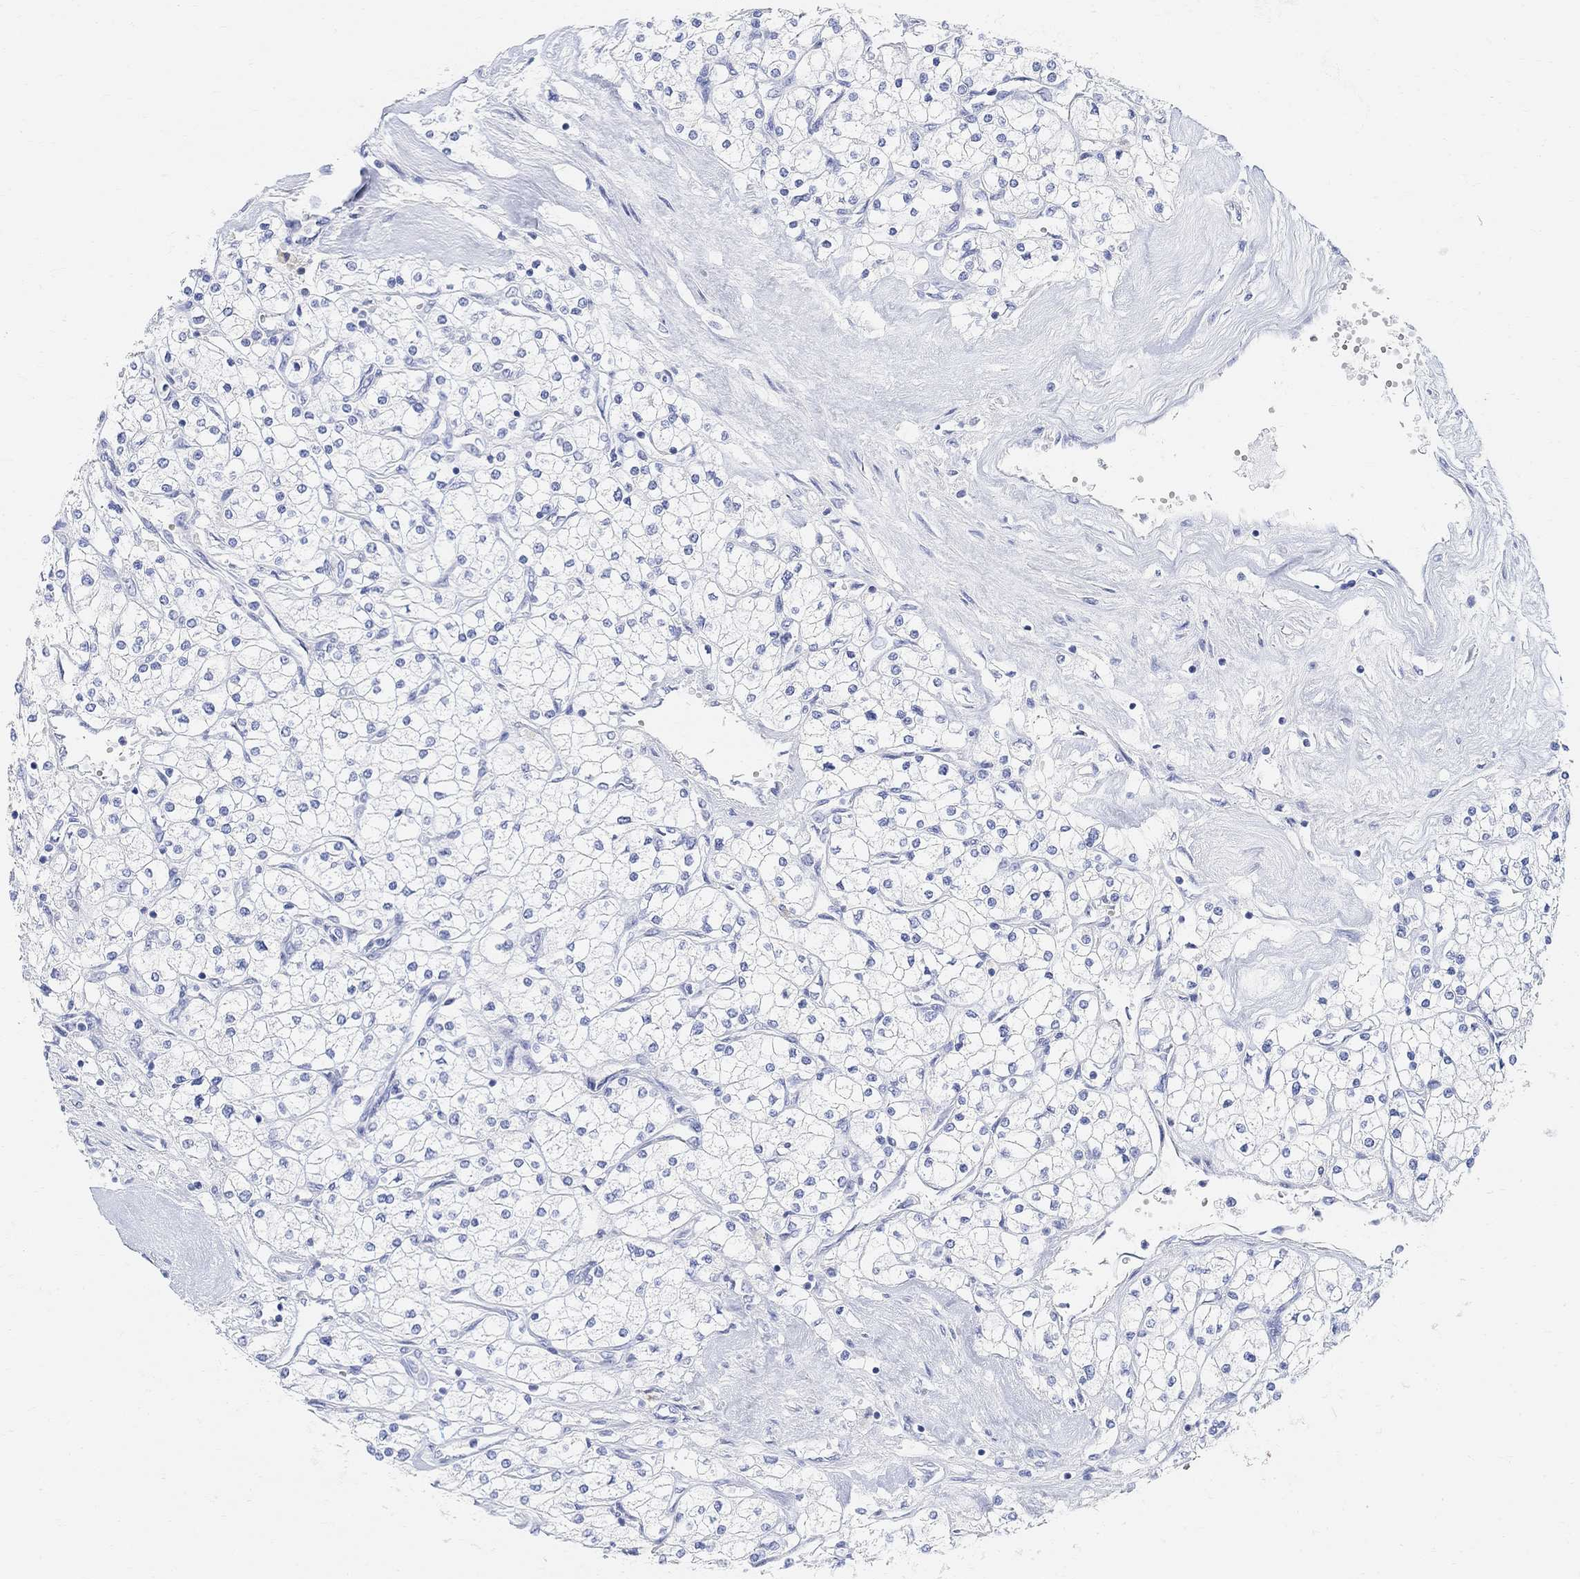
{"staining": {"intensity": "negative", "quantity": "none", "location": "none"}, "tissue": "renal cancer", "cell_type": "Tumor cells", "image_type": "cancer", "snomed": [{"axis": "morphology", "description": "Adenocarcinoma, NOS"}, {"axis": "topography", "description": "Kidney"}], "caption": "A photomicrograph of adenocarcinoma (renal) stained for a protein reveals no brown staining in tumor cells.", "gene": "RETNLB", "patient": {"sex": "male", "age": 80}}